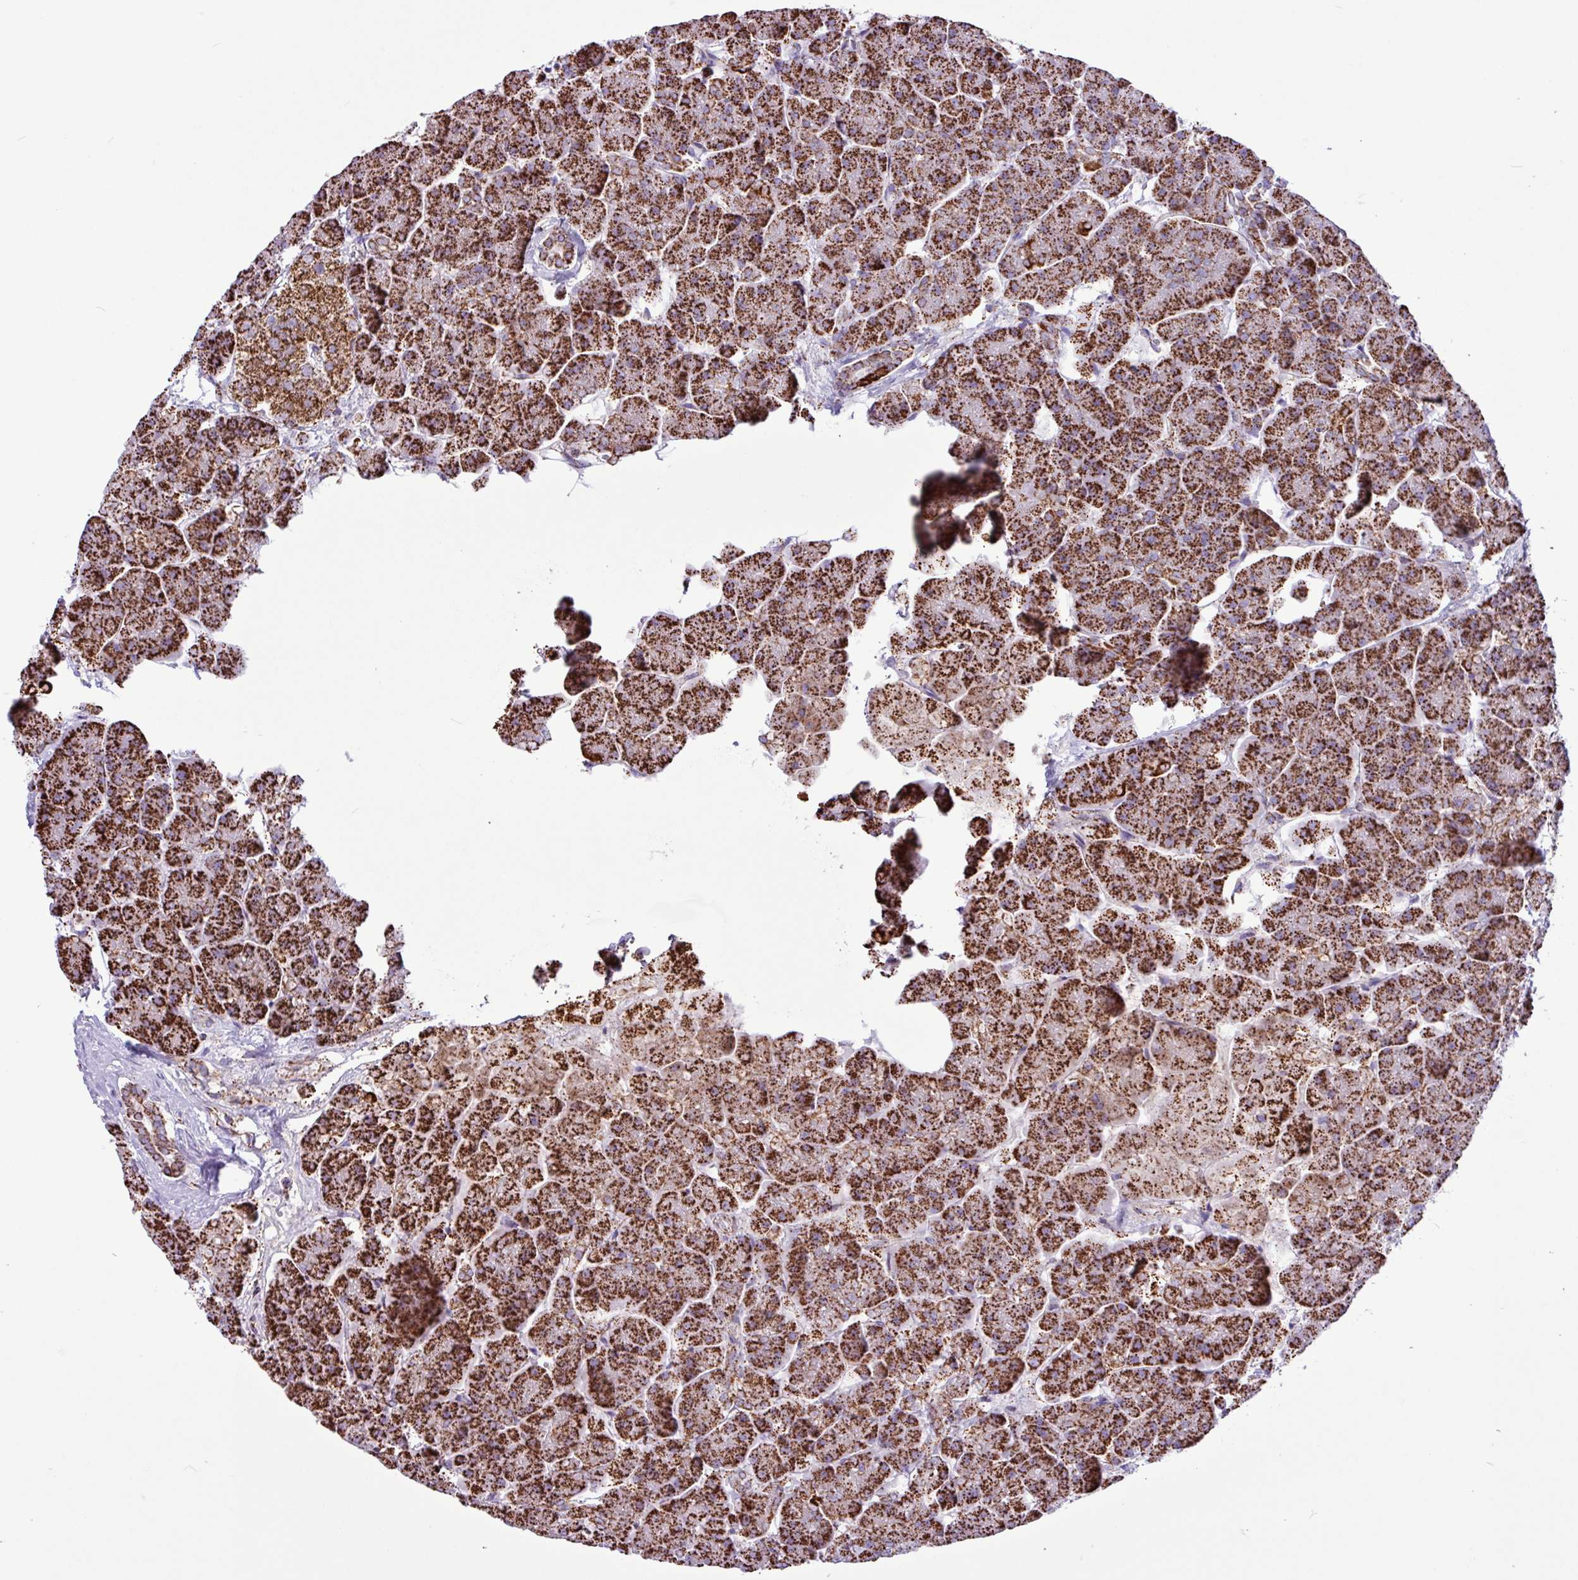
{"staining": {"intensity": "strong", "quantity": ">75%", "location": "cytoplasmic/membranous"}, "tissue": "pancreas", "cell_type": "Exocrine glandular cells", "image_type": "normal", "snomed": [{"axis": "morphology", "description": "Normal tissue, NOS"}, {"axis": "topography", "description": "Pancreas"}, {"axis": "topography", "description": "Peripheral nerve tissue"}], "caption": "Pancreas stained with DAB (3,3'-diaminobenzidine) IHC shows high levels of strong cytoplasmic/membranous staining in approximately >75% of exocrine glandular cells. (DAB = brown stain, brightfield microscopy at high magnification).", "gene": "RTL3", "patient": {"sex": "male", "age": 54}}